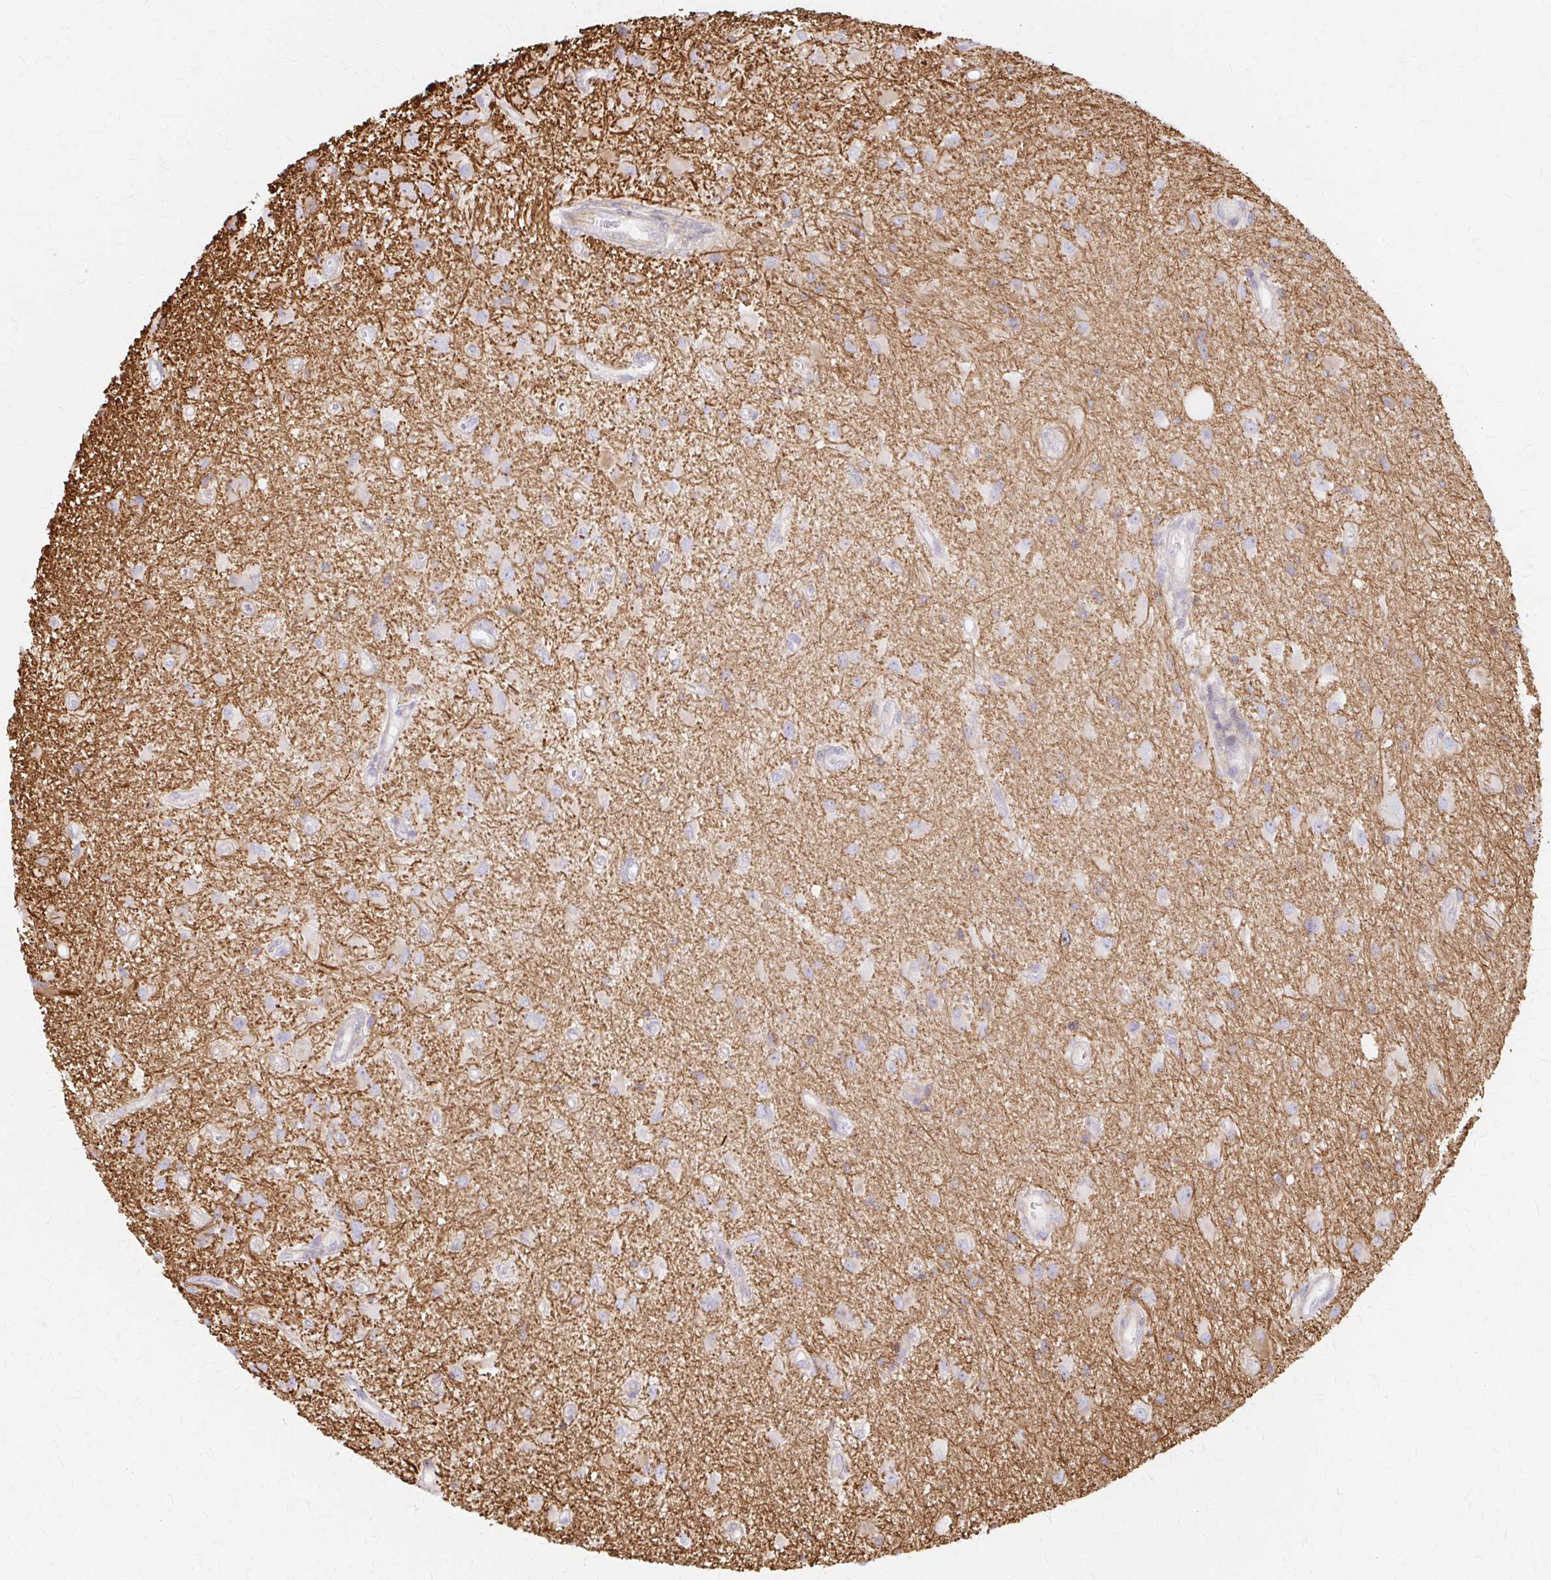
{"staining": {"intensity": "negative", "quantity": "none", "location": "none"}, "tissue": "glioma", "cell_type": "Tumor cells", "image_type": "cancer", "snomed": [{"axis": "morphology", "description": "Glioma, malignant, High grade"}, {"axis": "topography", "description": "Brain"}], "caption": "Glioma was stained to show a protein in brown. There is no significant expression in tumor cells.", "gene": "ARHGAP35", "patient": {"sex": "male", "age": 67}}